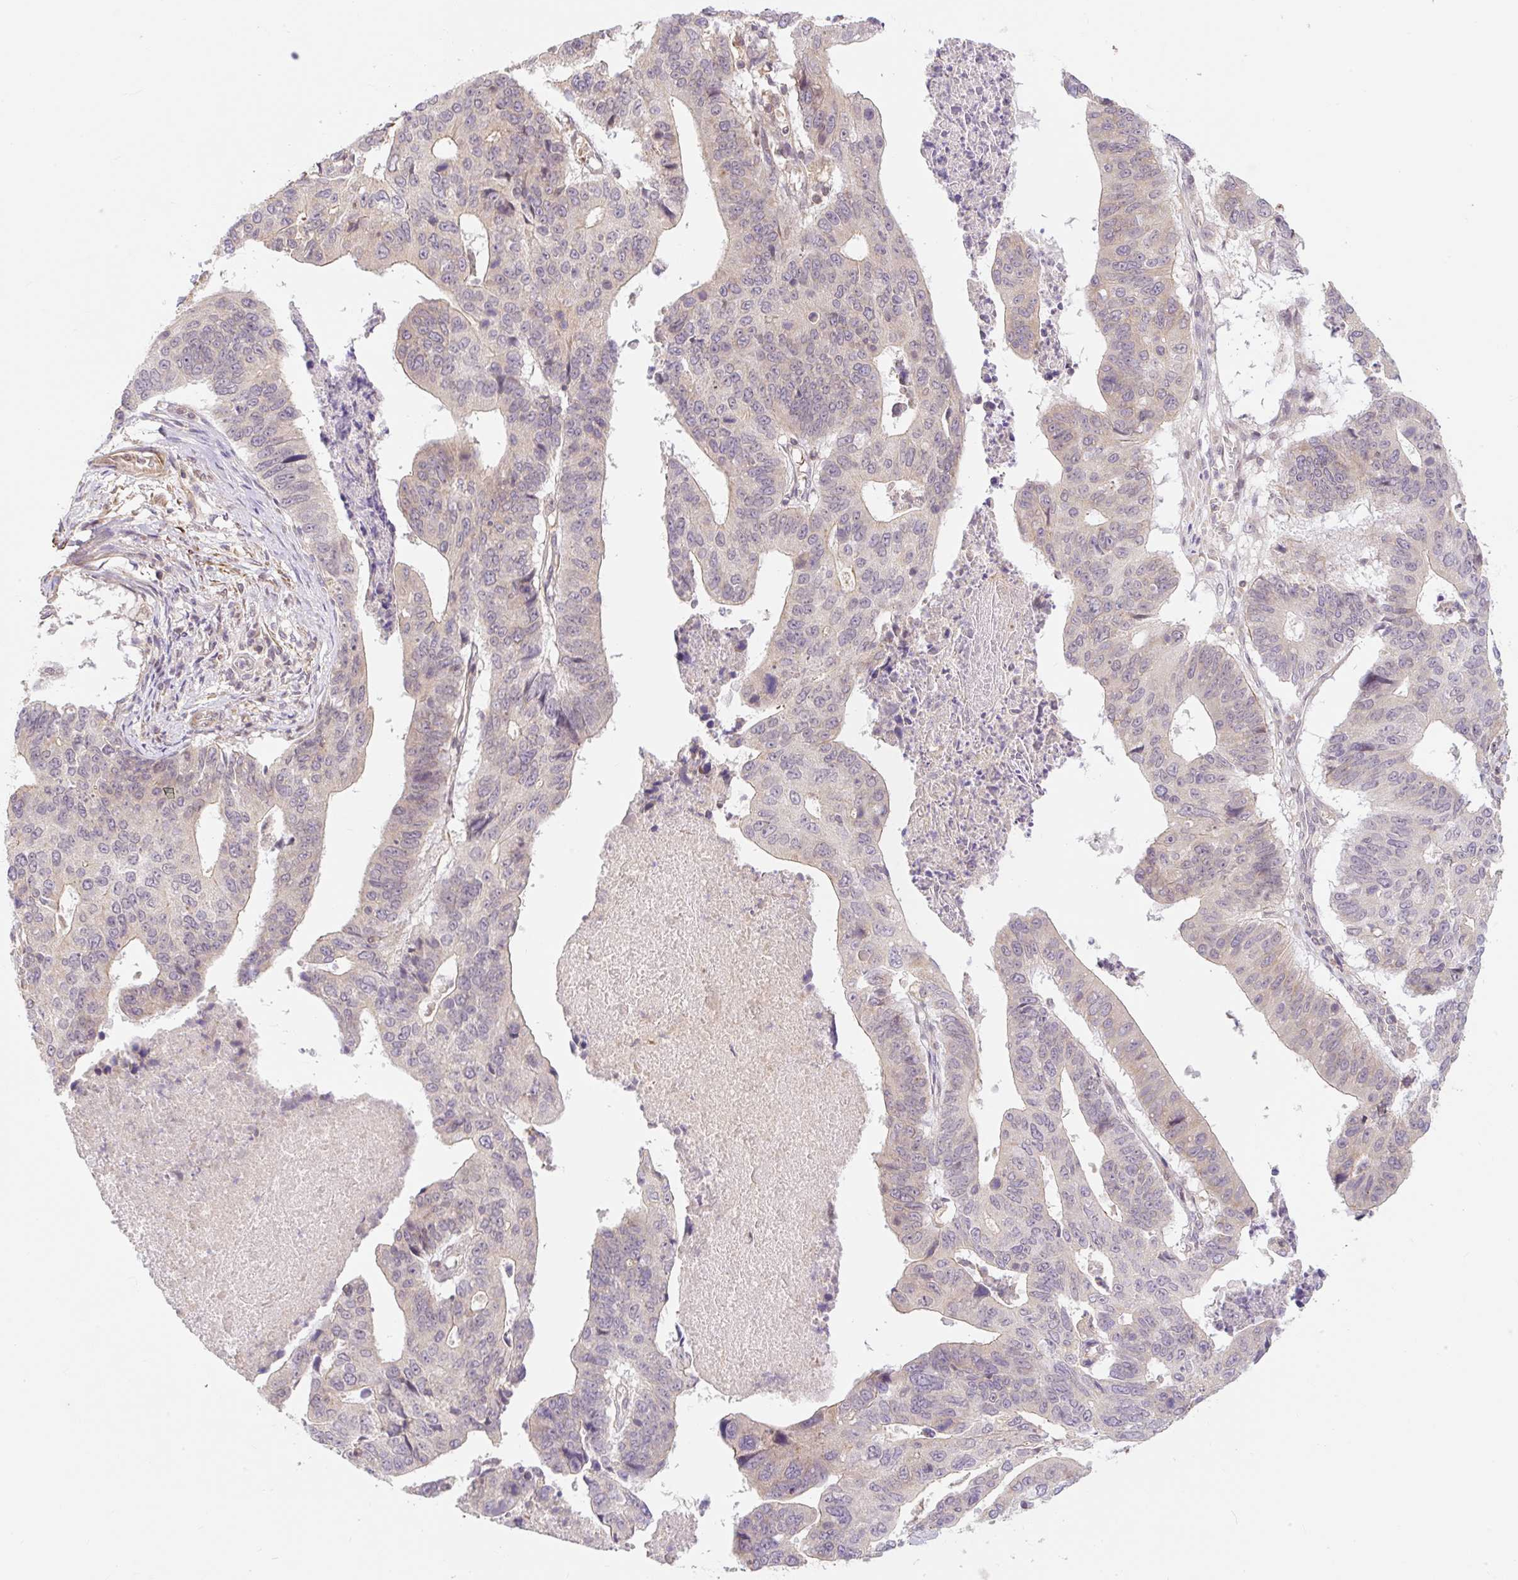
{"staining": {"intensity": "negative", "quantity": "none", "location": "none"}, "tissue": "stomach cancer", "cell_type": "Tumor cells", "image_type": "cancer", "snomed": [{"axis": "morphology", "description": "Adenocarcinoma, NOS"}, {"axis": "topography", "description": "Stomach"}], "caption": "The micrograph exhibits no significant staining in tumor cells of stomach cancer (adenocarcinoma).", "gene": "EMC10", "patient": {"sex": "male", "age": 59}}